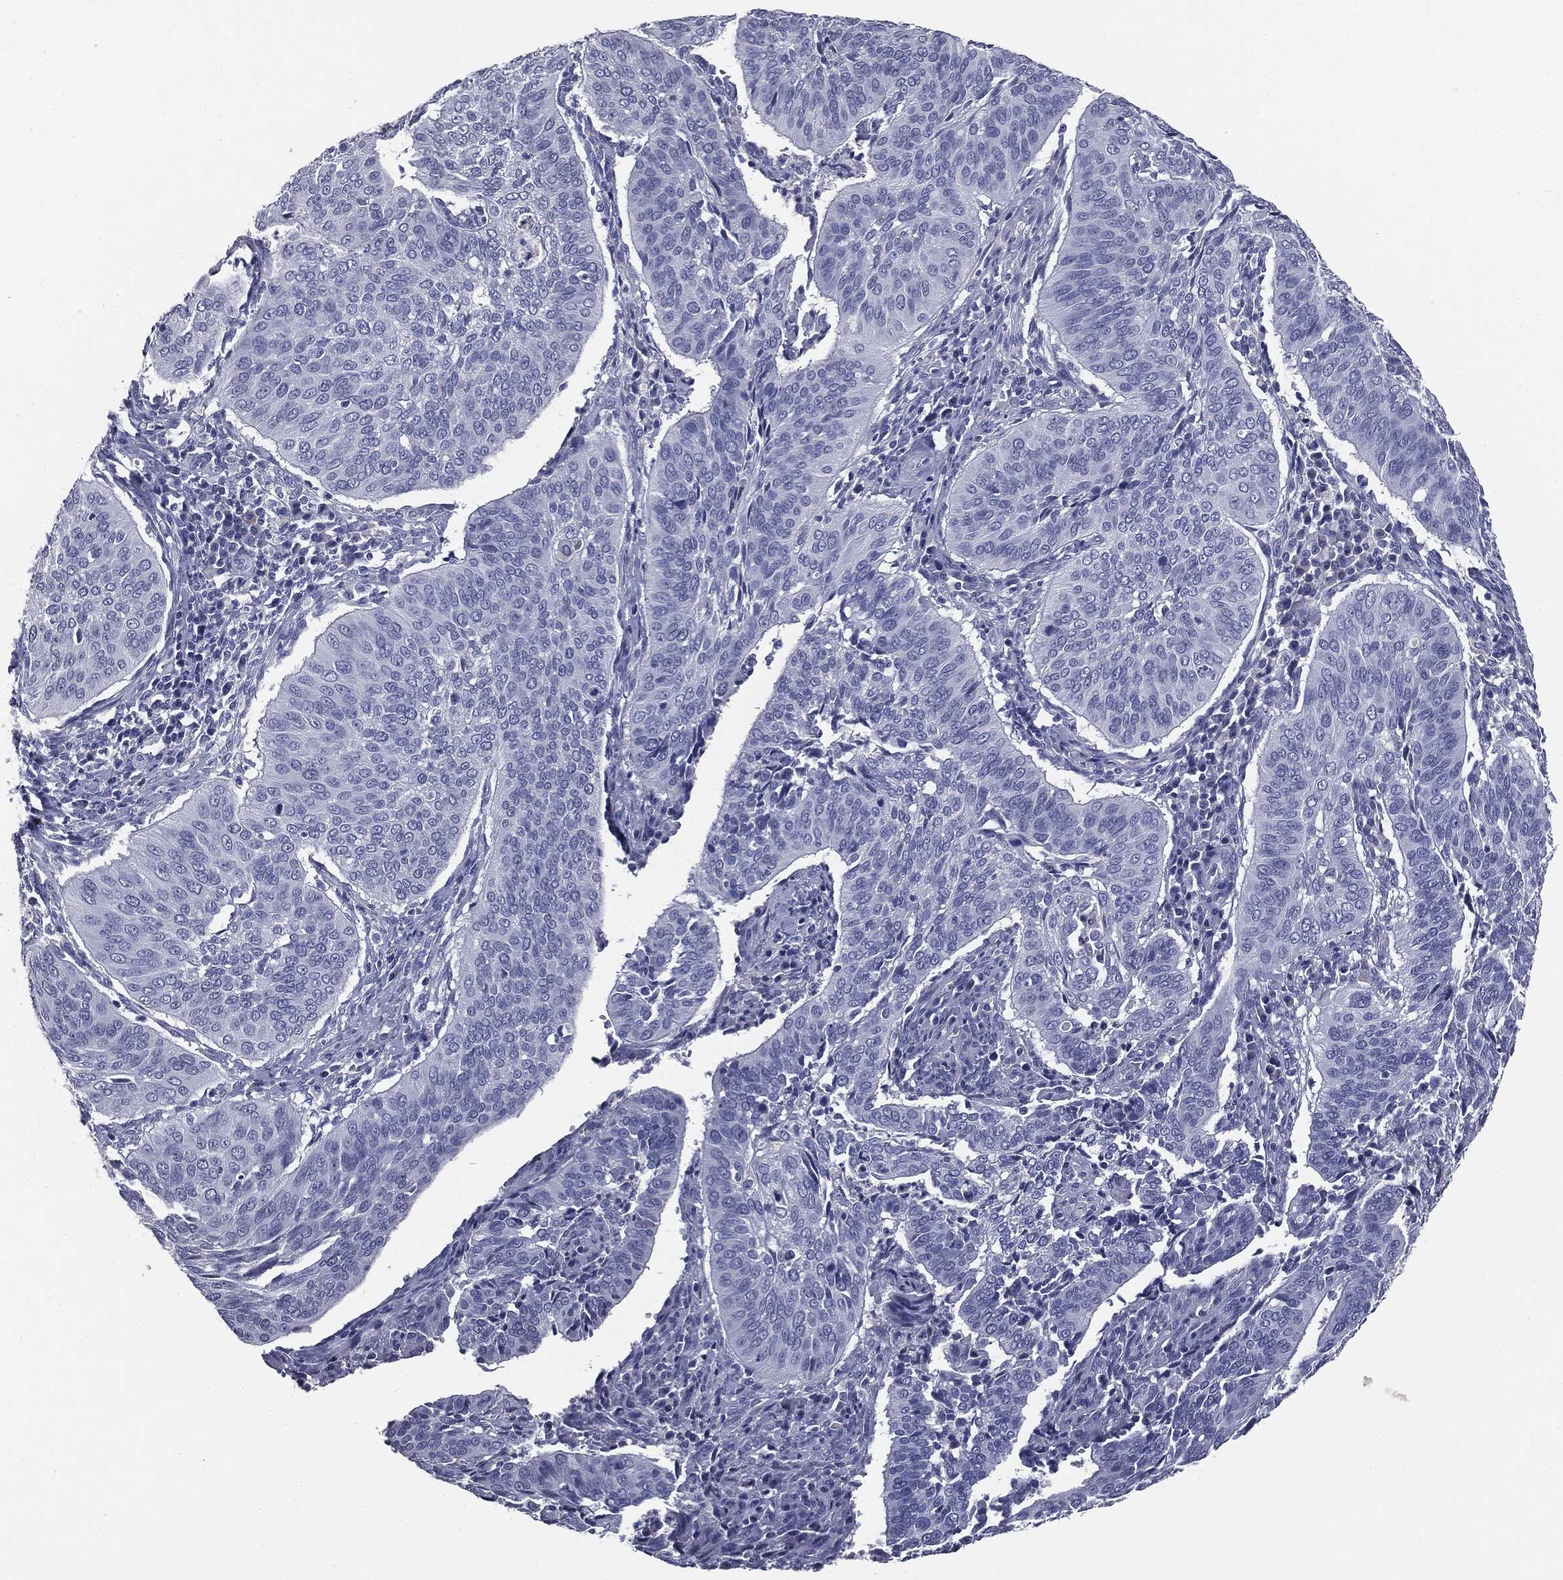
{"staining": {"intensity": "negative", "quantity": "none", "location": "none"}, "tissue": "cervical cancer", "cell_type": "Tumor cells", "image_type": "cancer", "snomed": [{"axis": "morphology", "description": "Normal tissue, NOS"}, {"axis": "morphology", "description": "Squamous cell carcinoma, NOS"}, {"axis": "topography", "description": "Cervix"}], "caption": "Immunohistochemical staining of cervical cancer (squamous cell carcinoma) reveals no significant staining in tumor cells.", "gene": "AFP", "patient": {"sex": "female", "age": 39}}